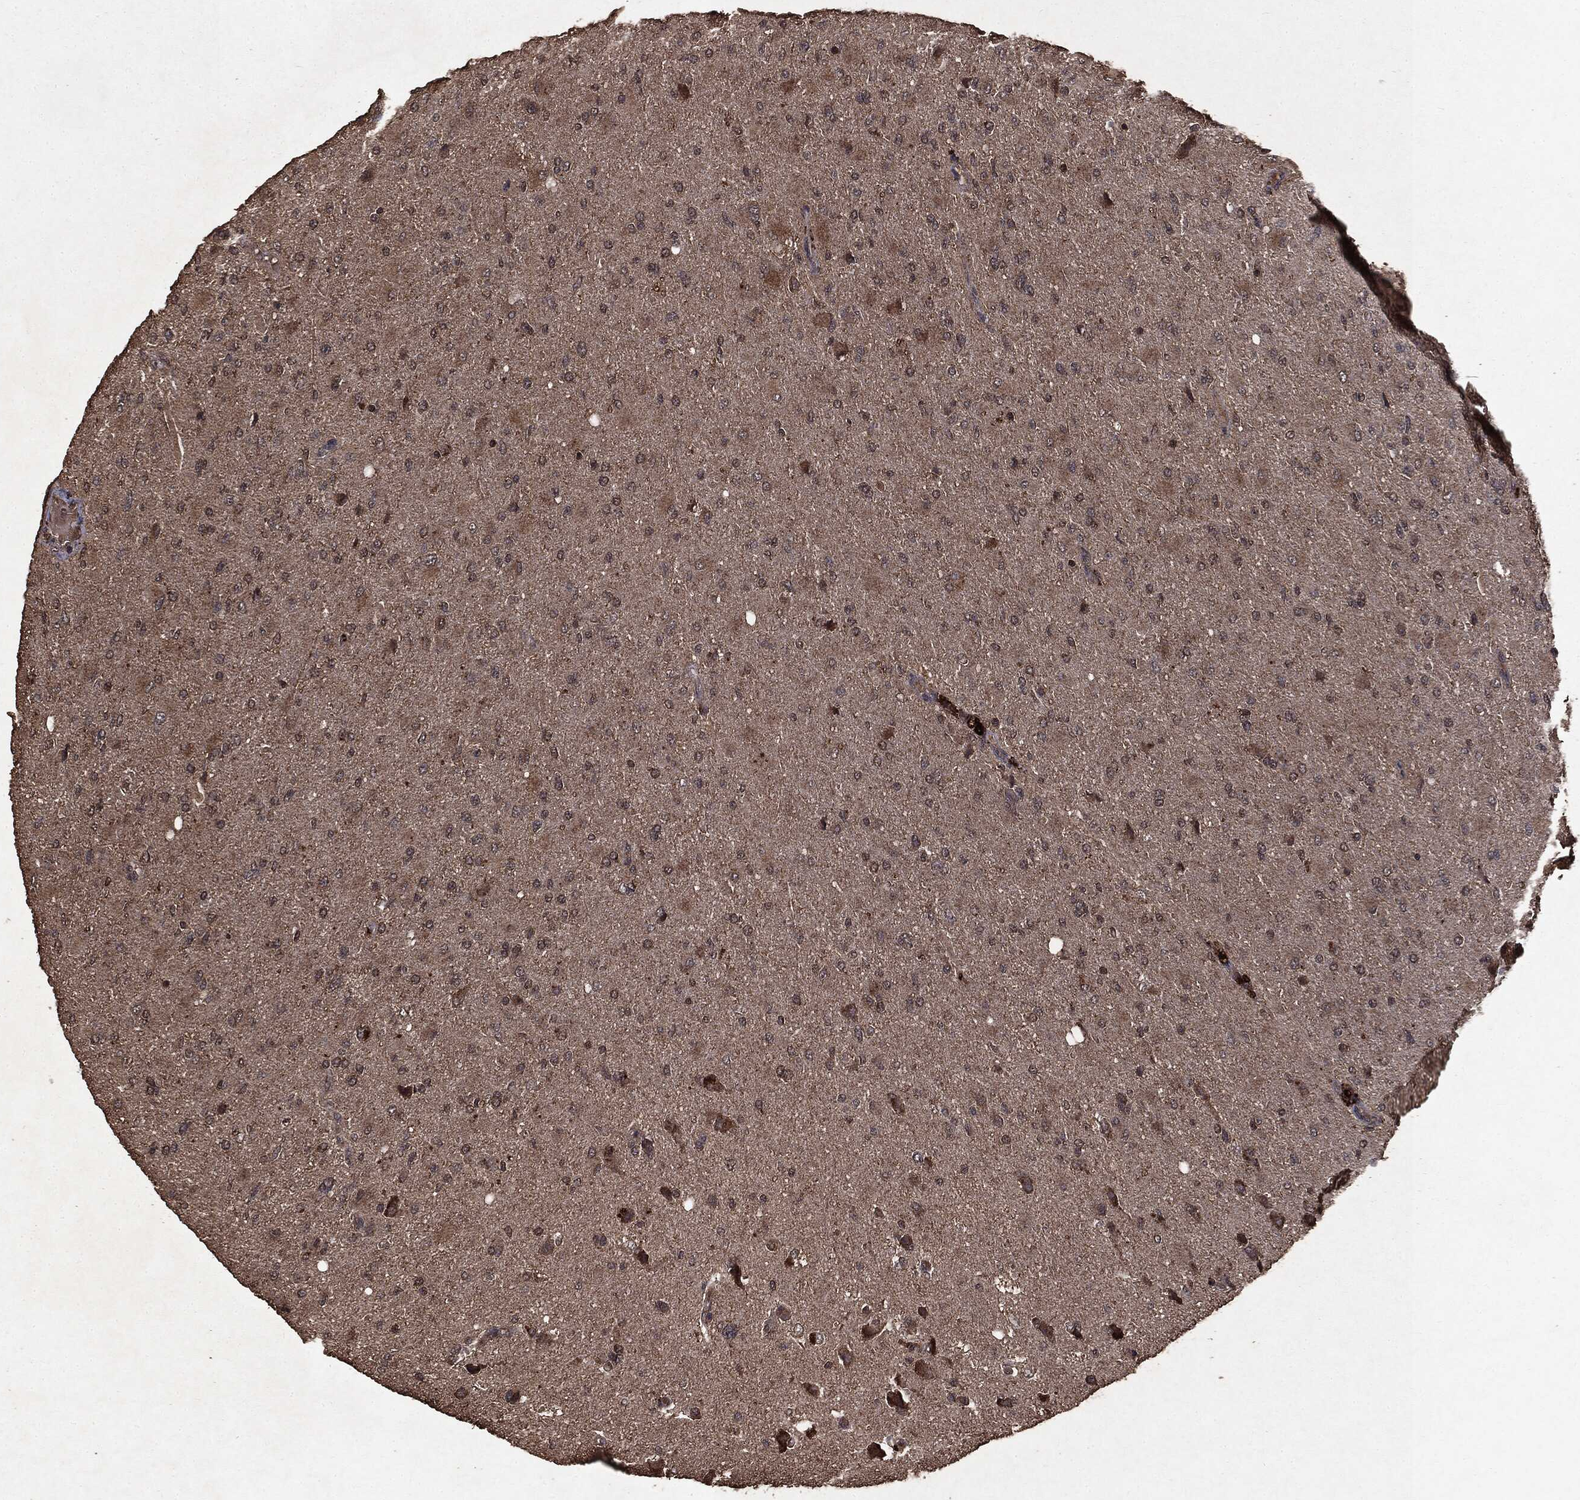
{"staining": {"intensity": "weak", "quantity": "25%-75%", "location": "cytoplasmic/membranous"}, "tissue": "glioma", "cell_type": "Tumor cells", "image_type": "cancer", "snomed": [{"axis": "morphology", "description": "Glioma, malignant, High grade"}, {"axis": "topography", "description": "Cerebral cortex"}], "caption": "This is an image of IHC staining of glioma, which shows weak staining in the cytoplasmic/membranous of tumor cells.", "gene": "NME1", "patient": {"sex": "female", "age": 36}}